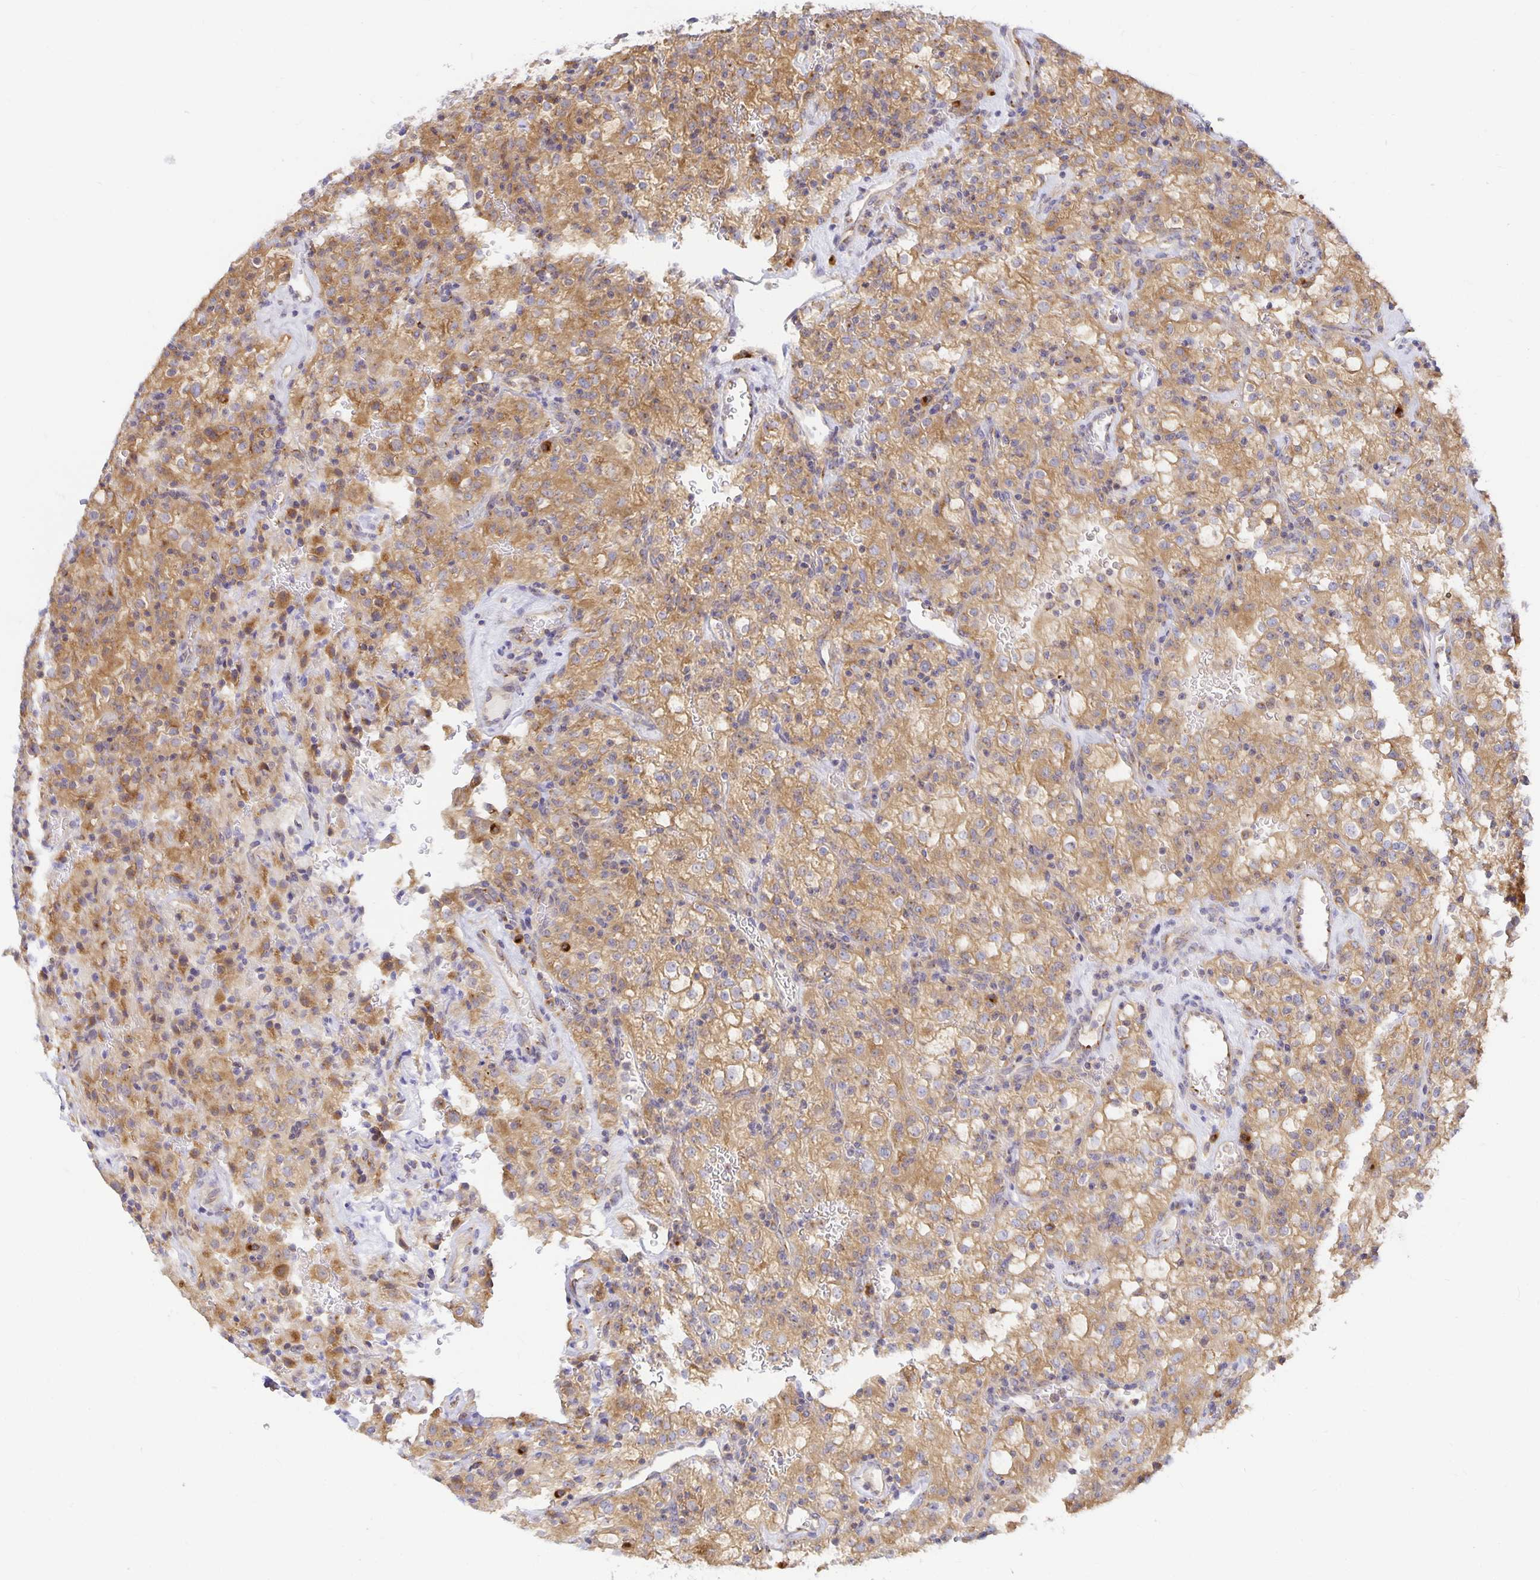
{"staining": {"intensity": "moderate", "quantity": ">75%", "location": "cytoplasmic/membranous"}, "tissue": "renal cancer", "cell_type": "Tumor cells", "image_type": "cancer", "snomed": [{"axis": "morphology", "description": "Adenocarcinoma, NOS"}, {"axis": "topography", "description": "Kidney"}], "caption": "Immunohistochemical staining of renal cancer (adenocarcinoma) reveals moderate cytoplasmic/membranous protein expression in about >75% of tumor cells.", "gene": "USO1", "patient": {"sex": "female", "age": 74}}